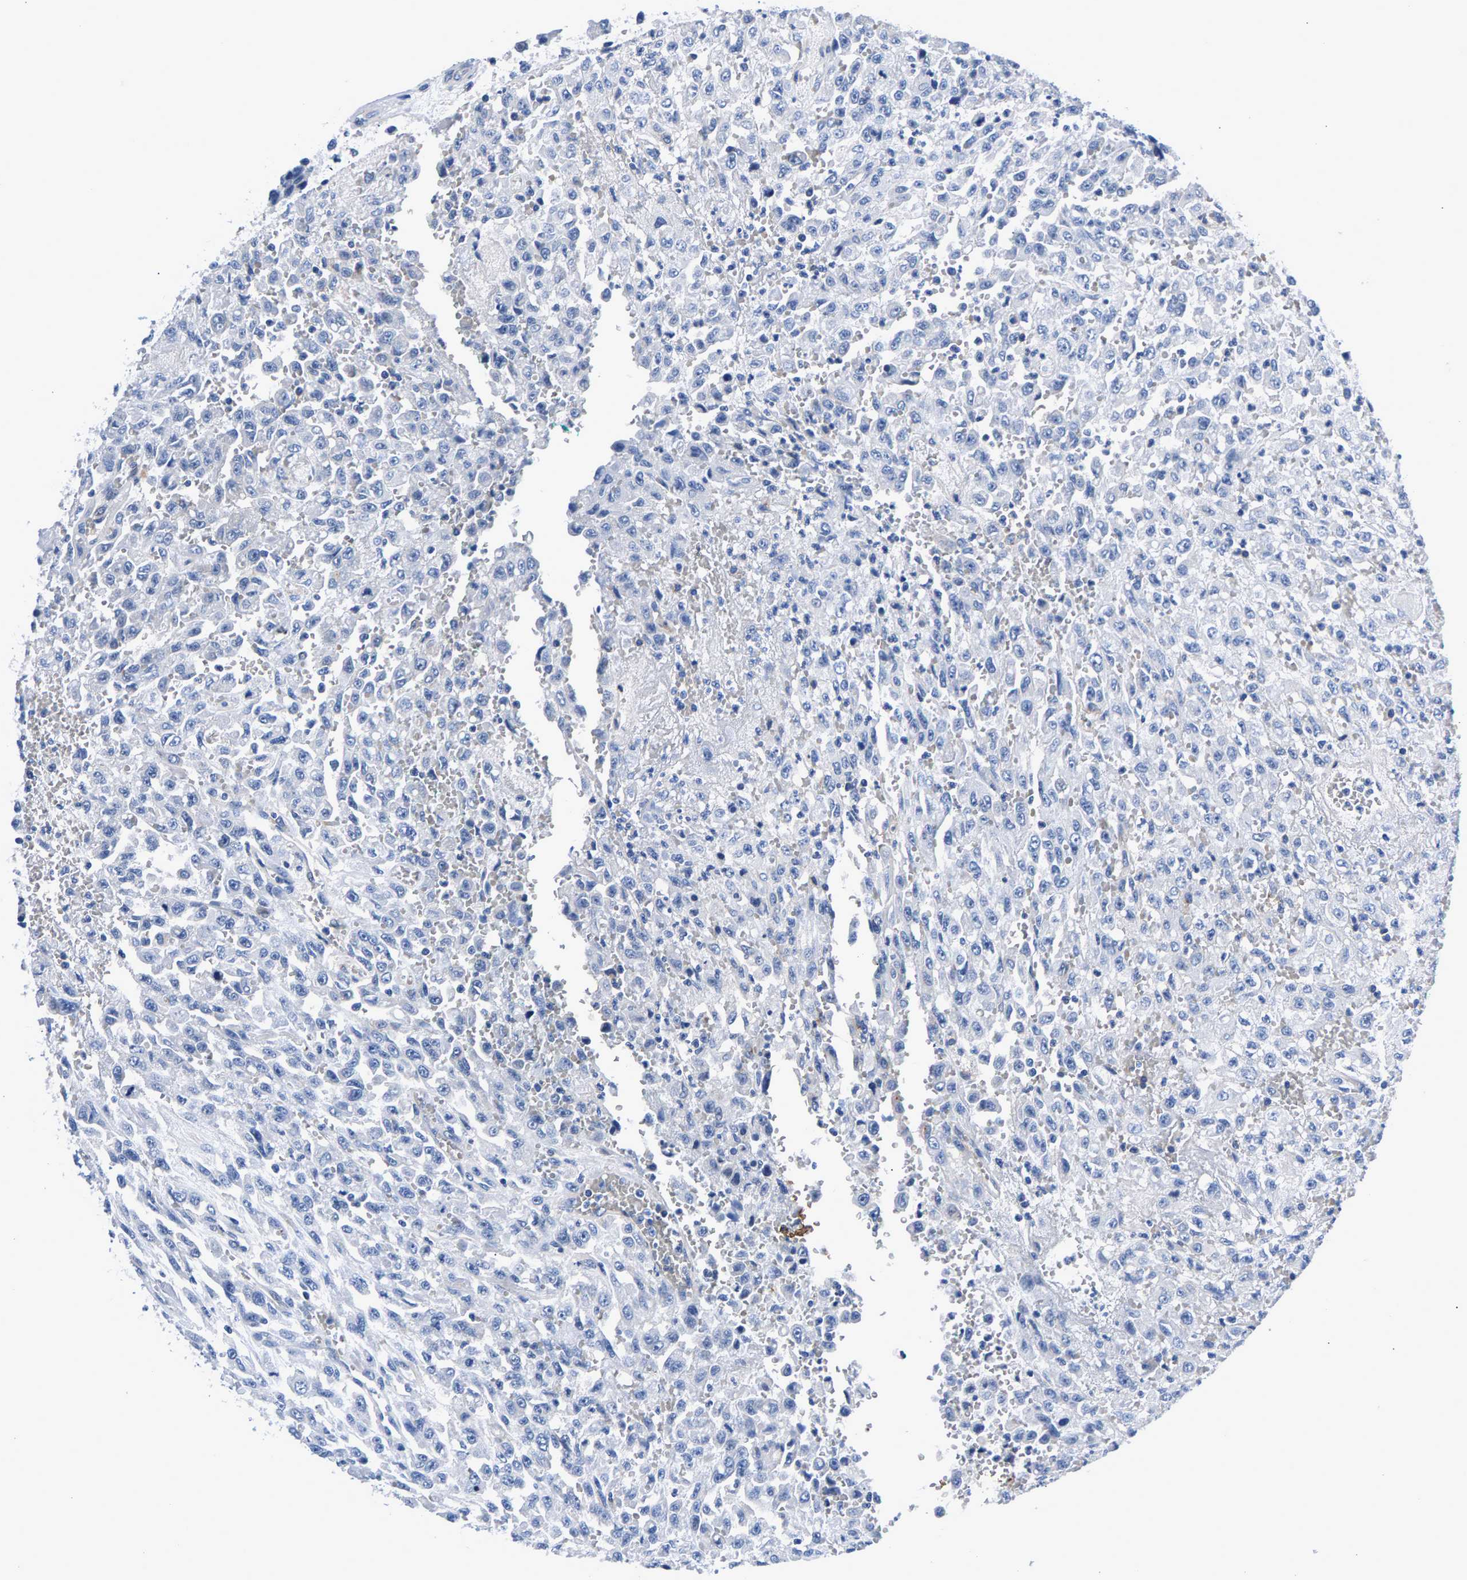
{"staining": {"intensity": "negative", "quantity": "none", "location": "none"}, "tissue": "urothelial cancer", "cell_type": "Tumor cells", "image_type": "cancer", "snomed": [{"axis": "morphology", "description": "Urothelial carcinoma, High grade"}, {"axis": "topography", "description": "Urinary bladder"}], "caption": "Tumor cells are negative for protein expression in human urothelial cancer. The staining was performed using DAB to visualize the protein expression in brown, while the nuclei were stained in blue with hematoxylin (Magnification: 20x).", "gene": "P2RY4", "patient": {"sex": "male", "age": 46}}